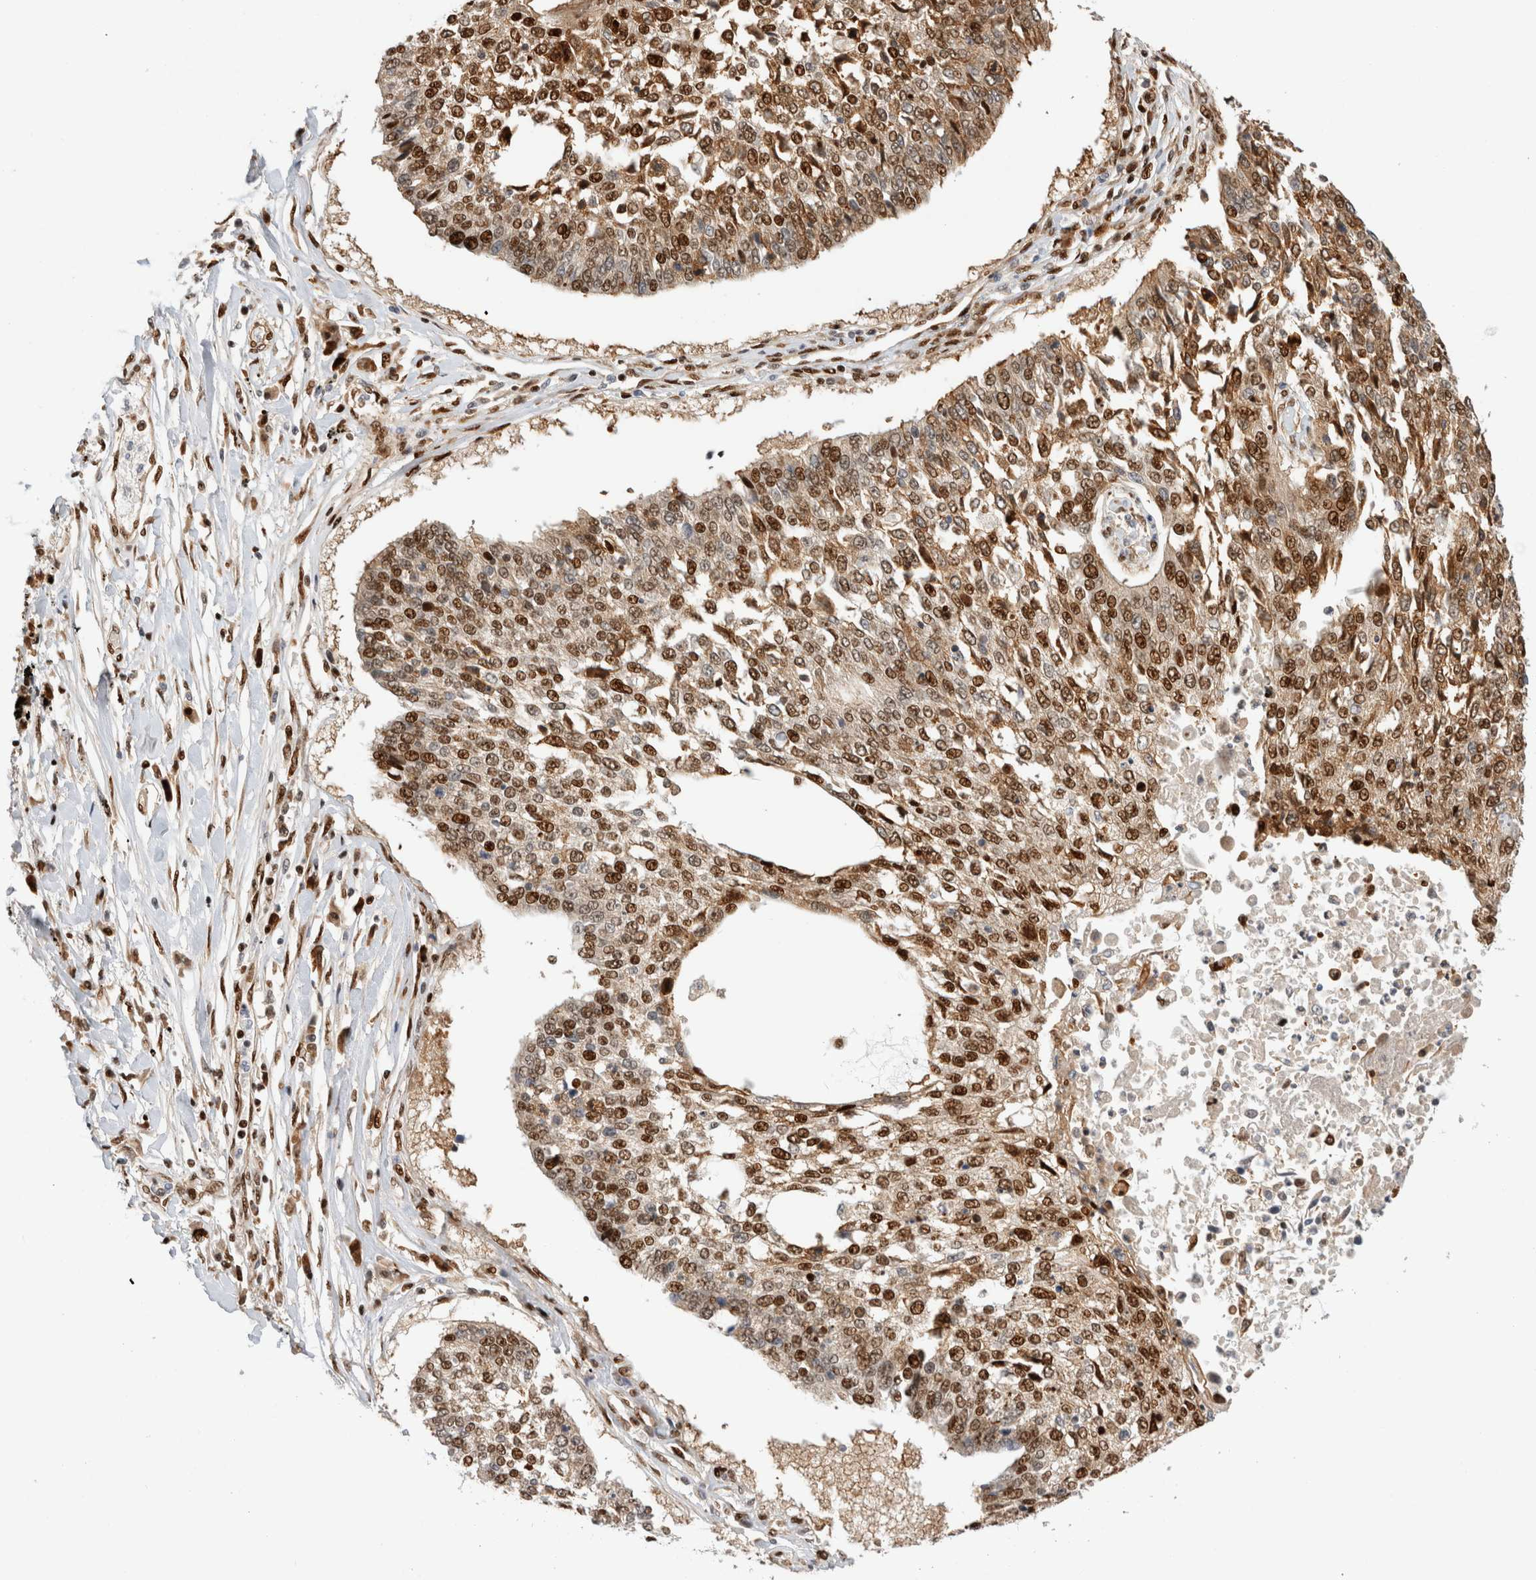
{"staining": {"intensity": "moderate", "quantity": ">75%", "location": "cytoplasmic/membranous,nuclear"}, "tissue": "lung cancer", "cell_type": "Tumor cells", "image_type": "cancer", "snomed": [{"axis": "morphology", "description": "Normal tissue, NOS"}, {"axis": "morphology", "description": "Squamous cell carcinoma, NOS"}, {"axis": "topography", "description": "Cartilage tissue"}, {"axis": "topography", "description": "Bronchus"}, {"axis": "topography", "description": "Lung"}, {"axis": "topography", "description": "Peripheral nerve tissue"}], "caption": "Lung squamous cell carcinoma tissue reveals moderate cytoplasmic/membranous and nuclear expression in about >75% of tumor cells (IHC, brightfield microscopy, high magnification).", "gene": "TCF4", "patient": {"sex": "female", "age": 49}}